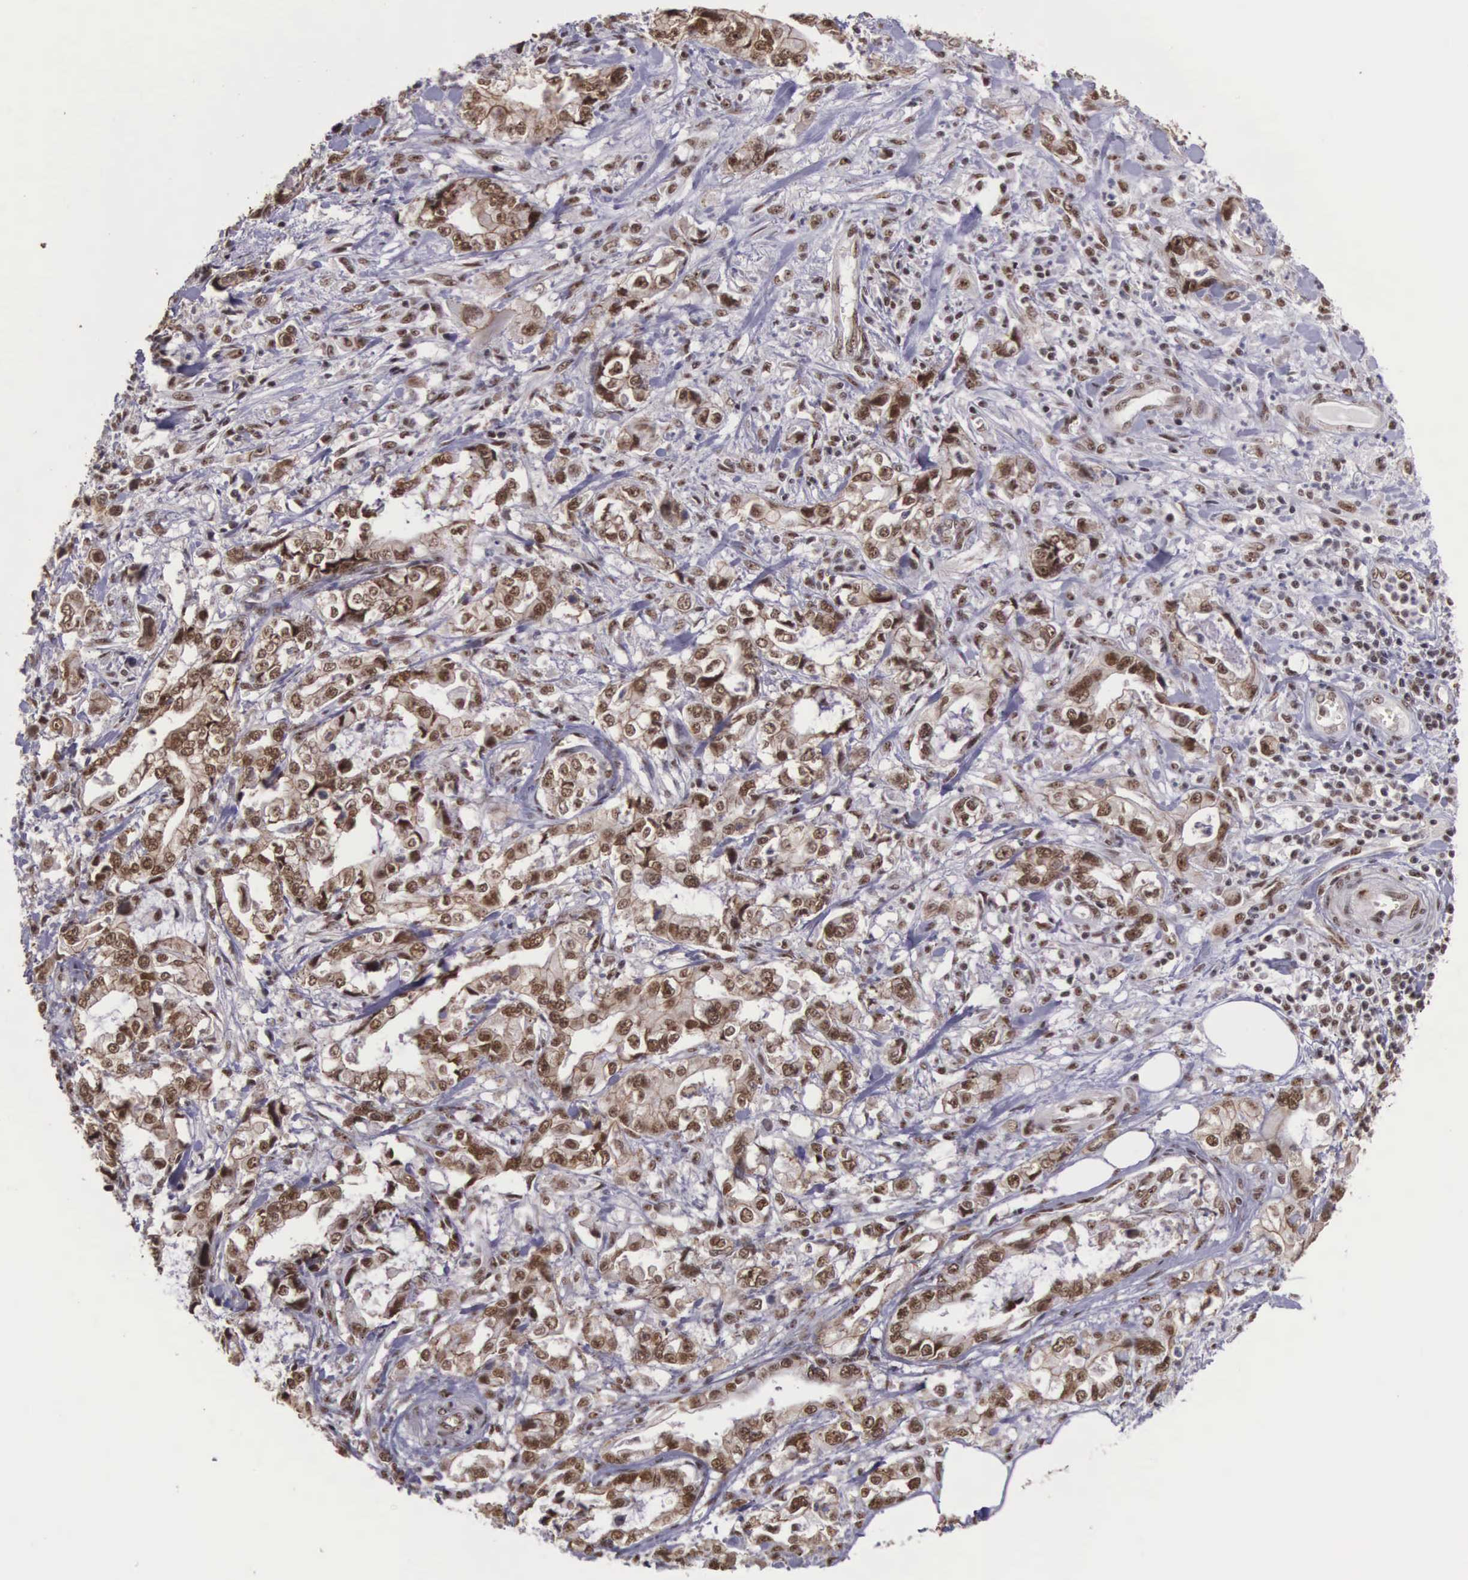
{"staining": {"intensity": "moderate", "quantity": ">75%", "location": "nuclear"}, "tissue": "stomach cancer", "cell_type": "Tumor cells", "image_type": "cancer", "snomed": [{"axis": "morphology", "description": "Adenocarcinoma, NOS"}, {"axis": "topography", "description": "Pancreas"}, {"axis": "topography", "description": "Stomach, upper"}], "caption": "Moderate nuclear expression is present in approximately >75% of tumor cells in stomach cancer. The protein of interest is shown in brown color, while the nuclei are stained blue.", "gene": "POLR2F", "patient": {"sex": "male", "age": 77}}